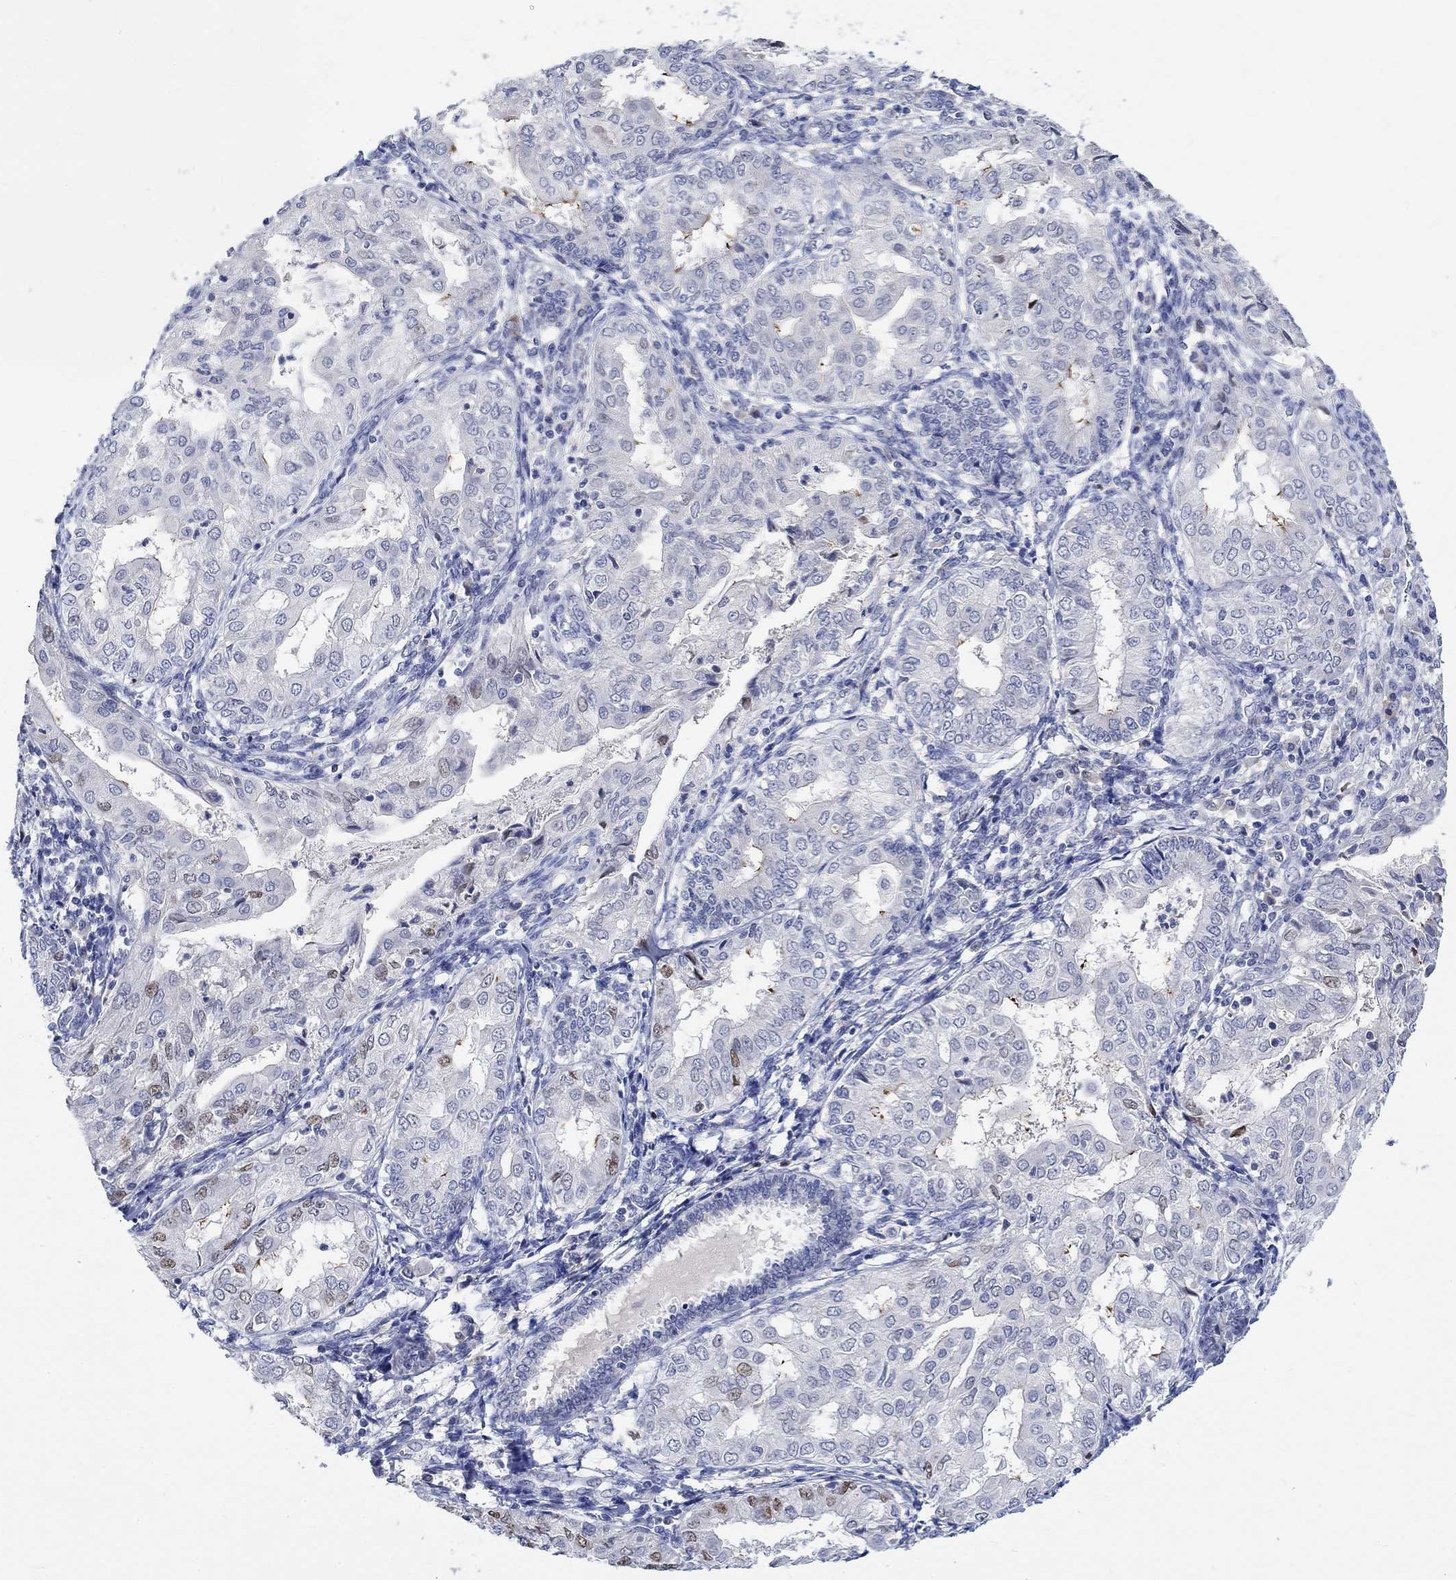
{"staining": {"intensity": "weak", "quantity": "25%-75%", "location": "nuclear"}, "tissue": "endometrial cancer", "cell_type": "Tumor cells", "image_type": "cancer", "snomed": [{"axis": "morphology", "description": "Adenocarcinoma, NOS"}, {"axis": "topography", "description": "Endometrium"}], "caption": "Tumor cells demonstrate weak nuclear positivity in approximately 25%-75% of cells in adenocarcinoma (endometrial). (brown staining indicates protein expression, while blue staining denotes nuclei).", "gene": "DLK1", "patient": {"sex": "female", "age": 68}}